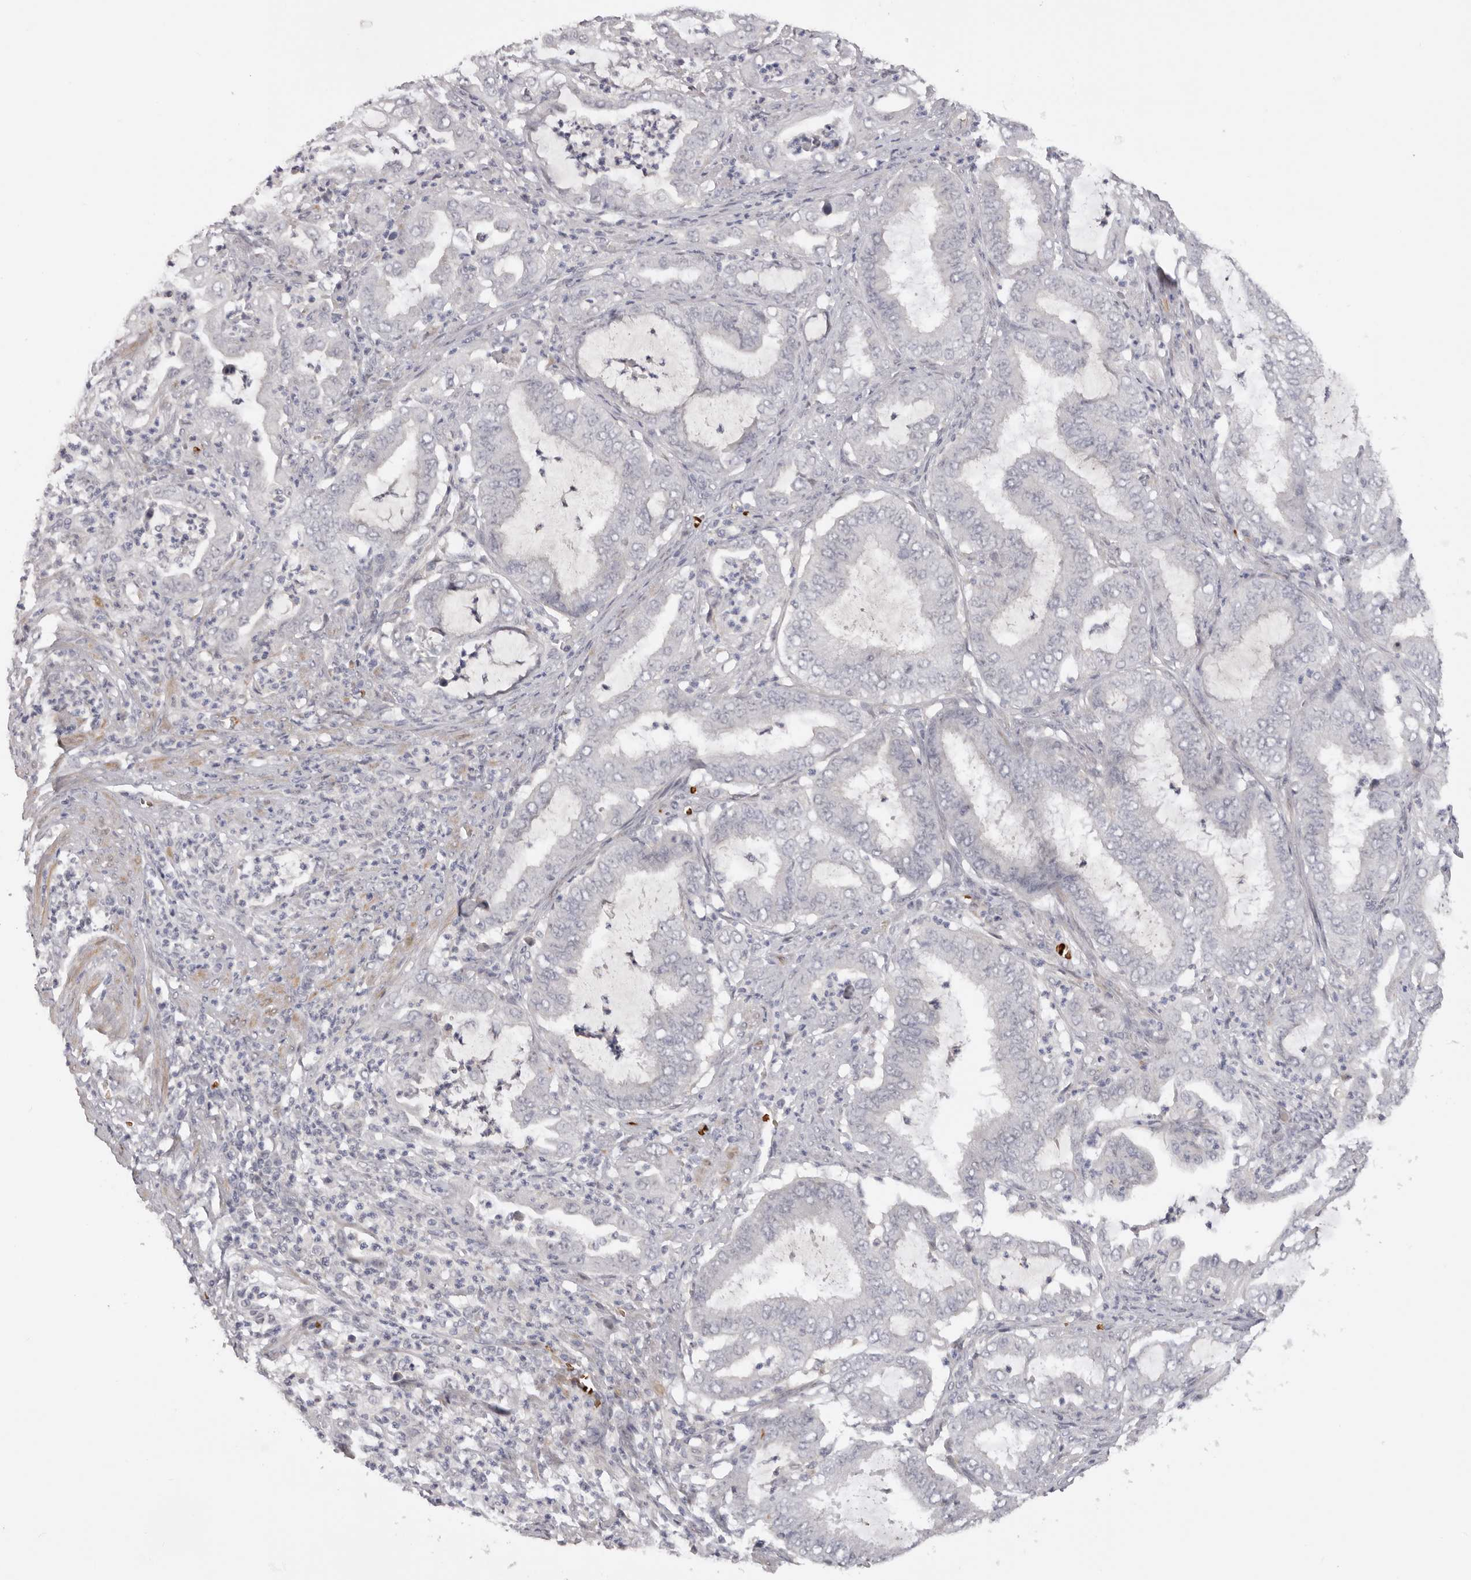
{"staining": {"intensity": "negative", "quantity": "none", "location": "none"}, "tissue": "endometrial cancer", "cell_type": "Tumor cells", "image_type": "cancer", "snomed": [{"axis": "morphology", "description": "Adenocarcinoma, NOS"}, {"axis": "topography", "description": "Endometrium"}], "caption": "A high-resolution histopathology image shows IHC staining of endometrial adenocarcinoma, which reveals no significant positivity in tumor cells.", "gene": "TNR", "patient": {"sex": "female", "age": 51}}